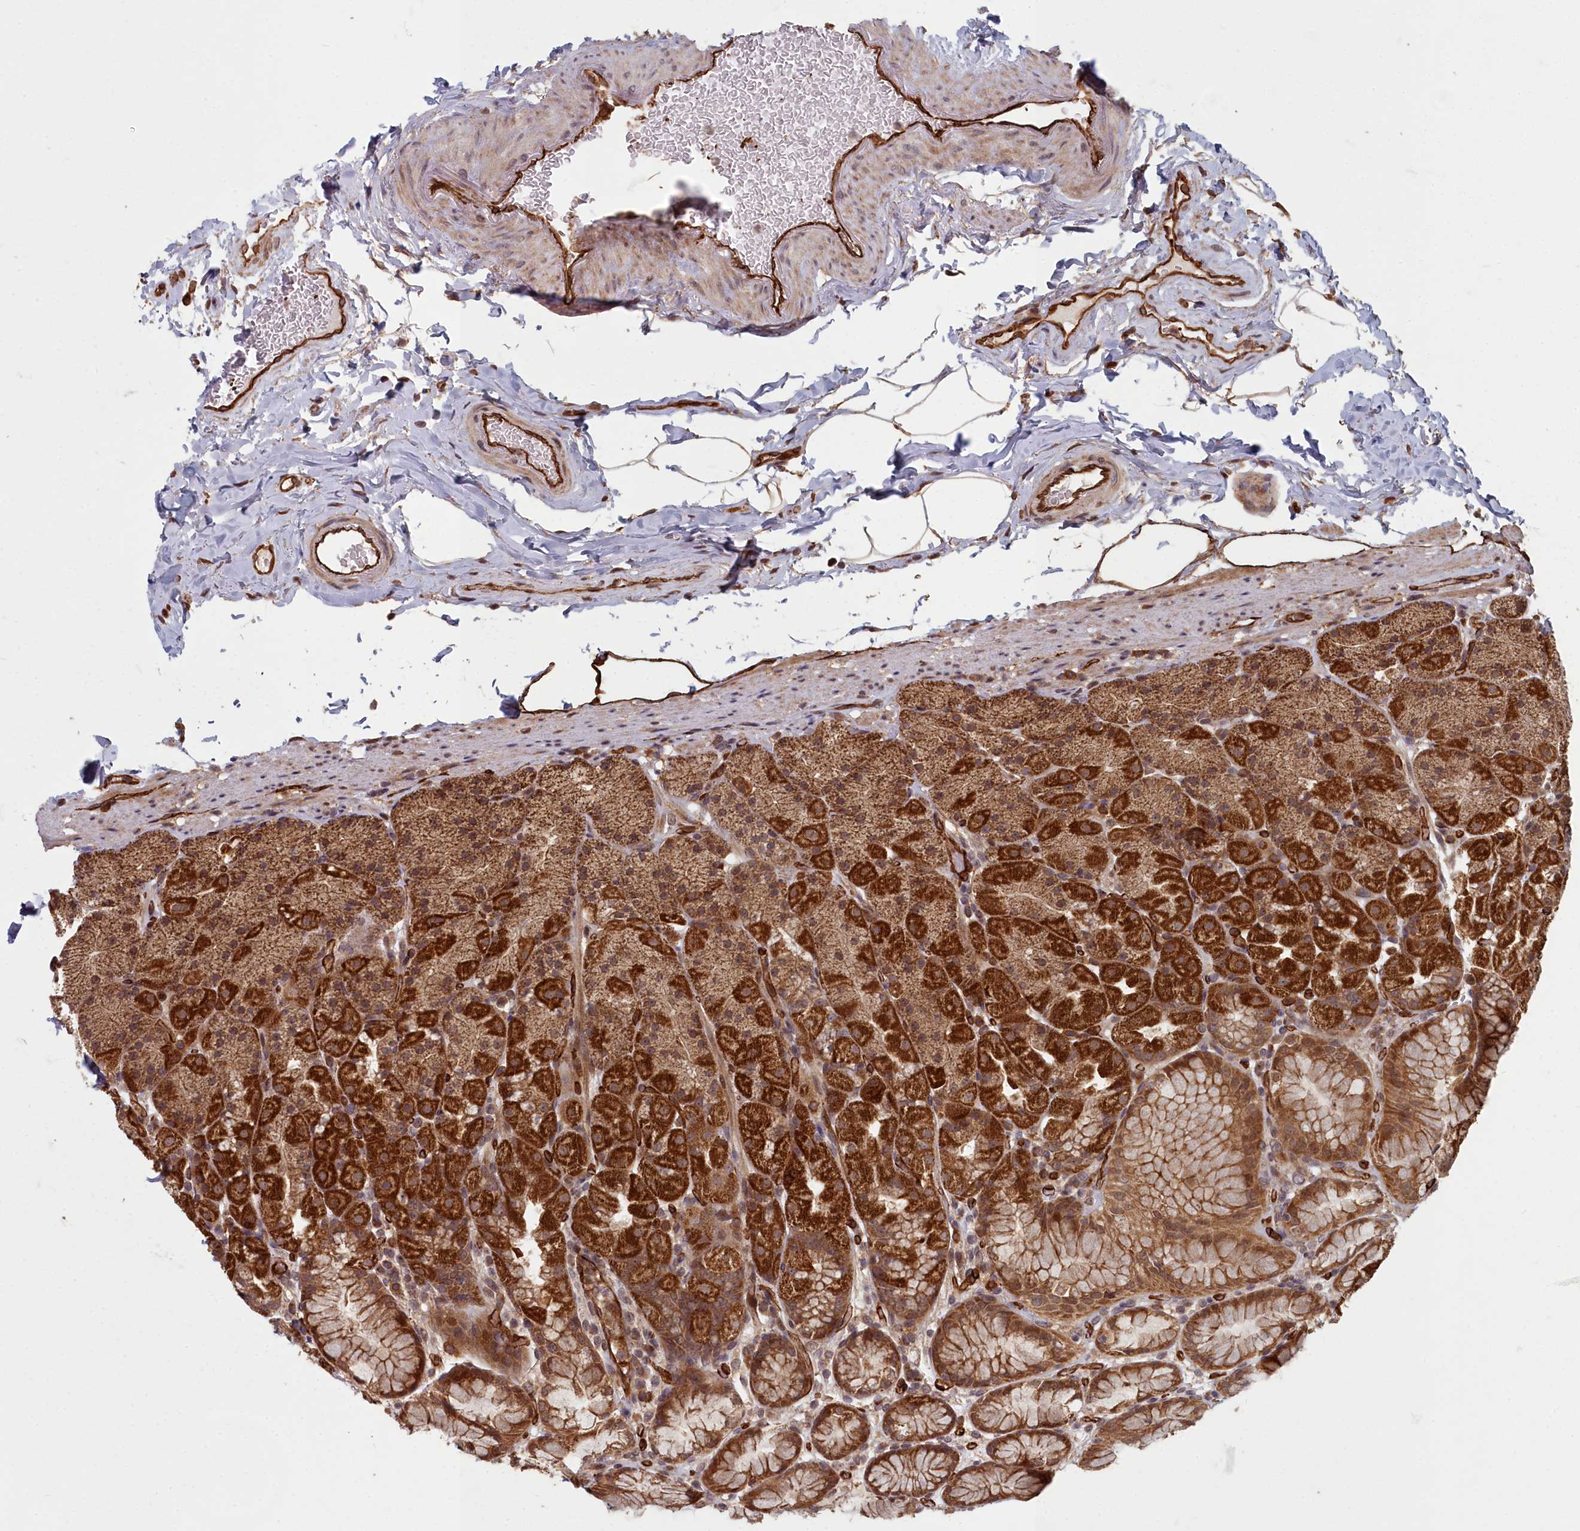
{"staining": {"intensity": "strong", "quantity": ">75%", "location": "cytoplasmic/membranous"}, "tissue": "stomach", "cell_type": "Glandular cells", "image_type": "normal", "snomed": [{"axis": "morphology", "description": "Normal tissue, NOS"}, {"axis": "topography", "description": "Stomach, upper"}, {"axis": "topography", "description": "Stomach, lower"}], "caption": "A high amount of strong cytoplasmic/membranous expression is identified in about >75% of glandular cells in normal stomach.", "gene": "TSPYL4", "patient": {"sex": "male", "age": 67}}